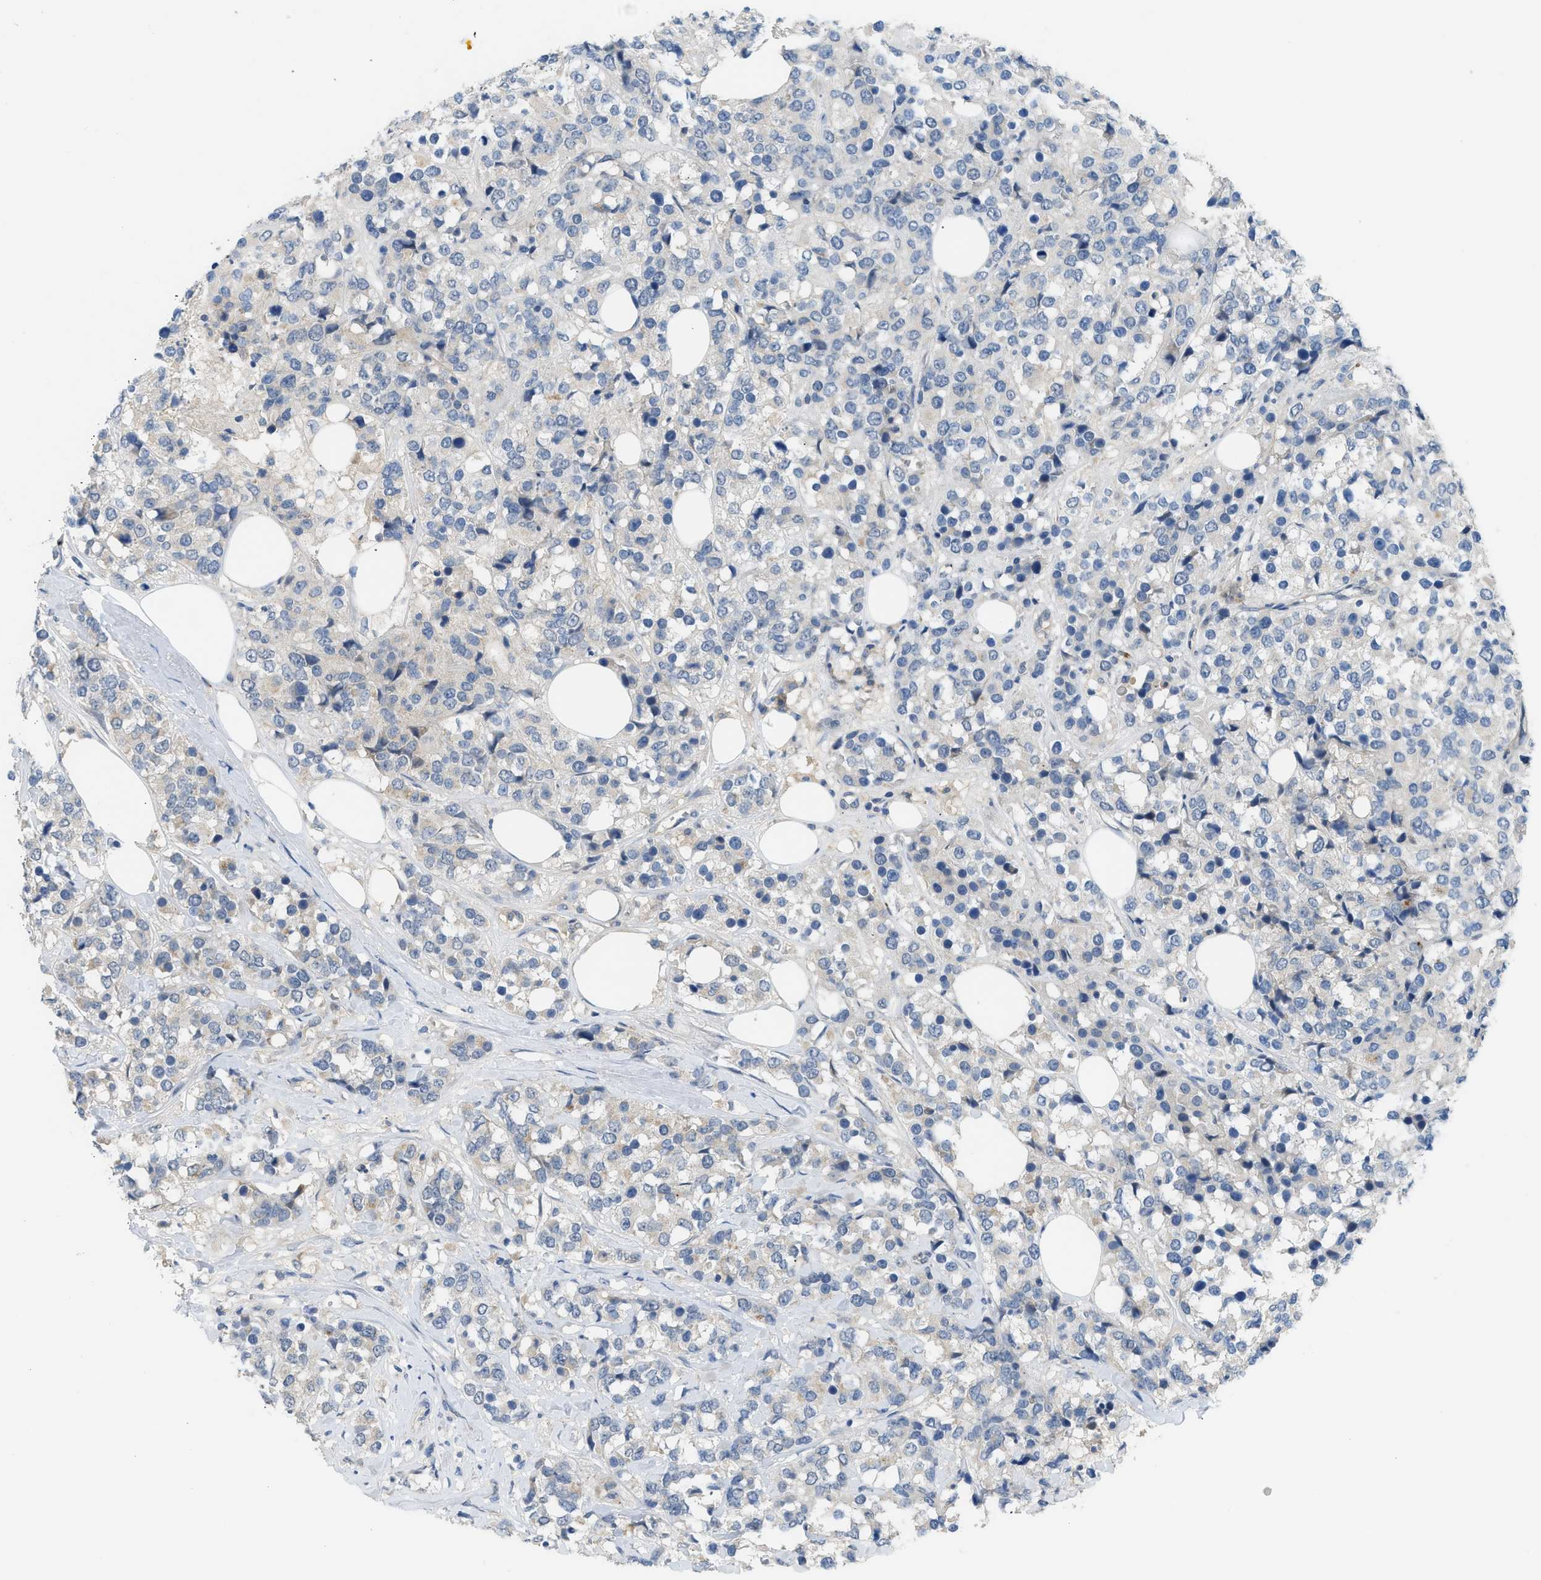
{"staining": {"intensity": "weak", "quantity": "<25%", "location": "cytoplasmic/membranous"}, "tissue": "breast cancer", "cell_type": "Tumor cells", "image_type": "cancer", "snomed": [{"axis": "morphology", "description": "Lobular carcinoma"}, {"axis": "topography", "description": "Breast"}], "caption": "An image of breast cancer stained for a protein demonstrates no brown staining in tumor cells. (DAB (3,3'-diaminobenzidine) immunohistochemistry visualized using brightfield microscopy, high magnification).", "gene": "RHBDF2", "patient": {"sex": "female", "age": 59}}